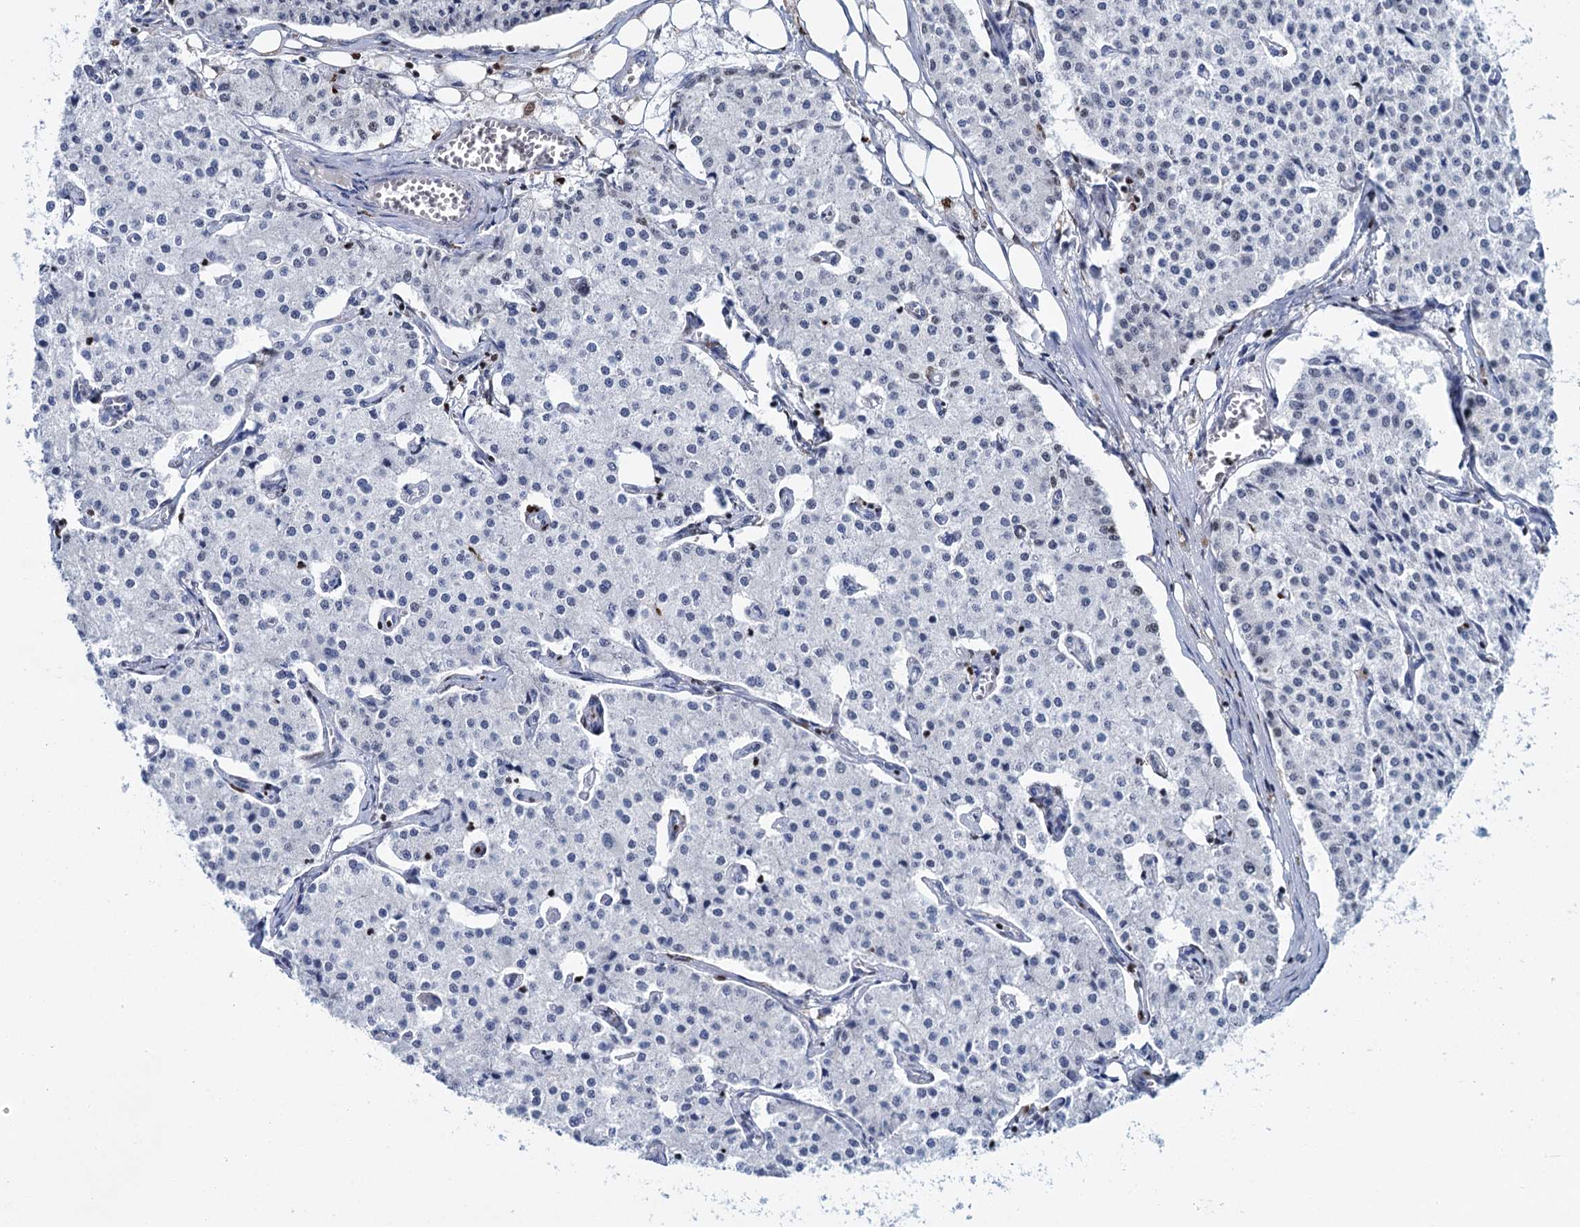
{"staining": {"intensity": "negative", "quantity": "none", "location": "none"}, "tissue": "carcinoid", "cell_type": "Tumor cells", "image_type": "cancer", "snomed": [{"axis": "morphology", "description": "Carcinoid, malignant, NOS"}, {"axis": "topography", "description": "Colon"}], "caption": "This is an immunohistochemistry (IHC) image of malignant carcinoid. There is no expression in tumor cells.", "gene": "CELF2", "patient": {"sex": "female", "age": 52}}